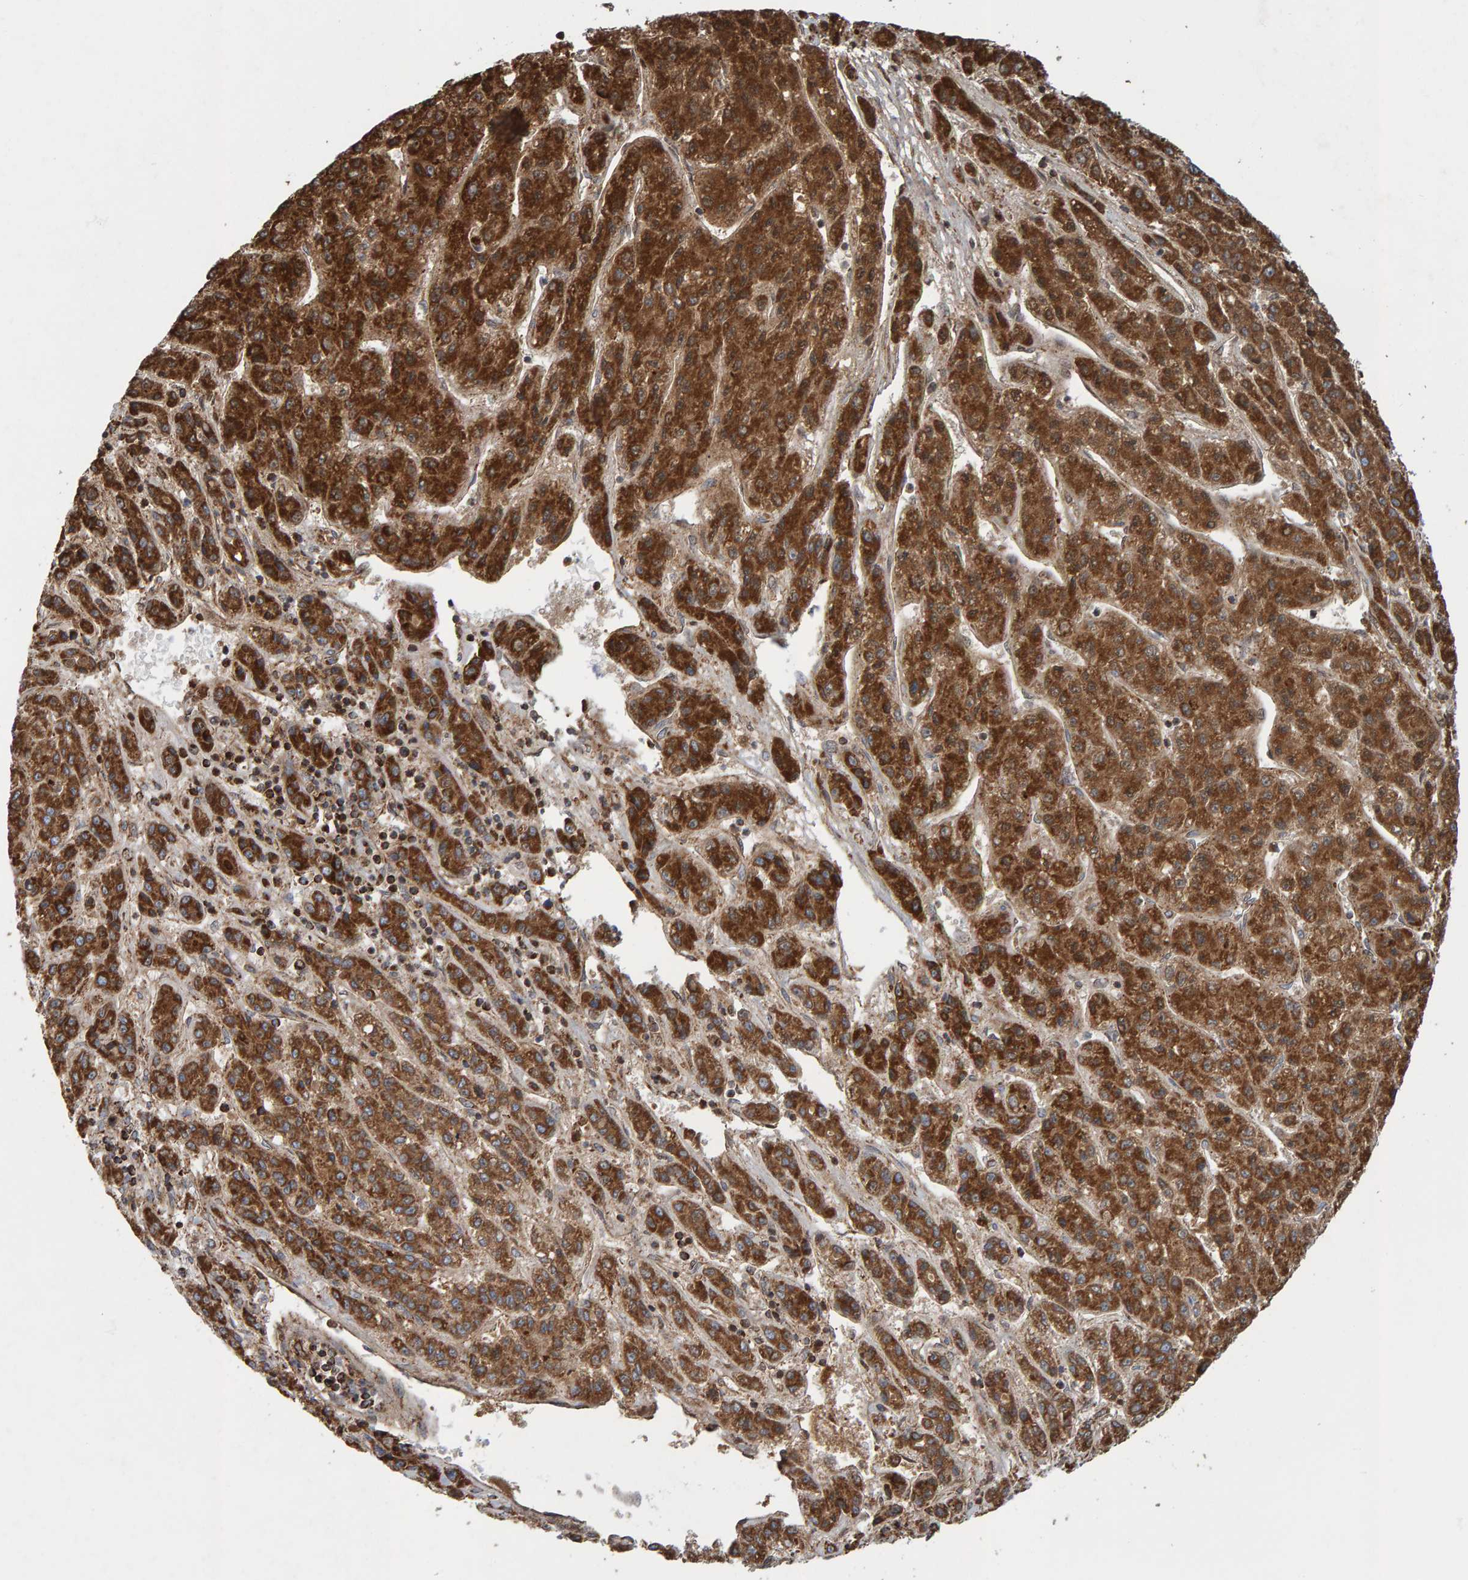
{"staining": {"intensity": "moderate", "quantity": ">75%", "location": "cytoplasmic/membranous"}, "tissue": "liver cancer", "cell_type": "Tumor cells", "image_type": "cancer", "snomed": [{"axis": "morphology", "description": "Carcinoma, Hepatocellular, NOS"}, {"axis": "topography", "description": "Liver"}], "caption": "Immunohistochemistry (IHC) image of human liver hepatocellular carcinoma stained for a protein (brown), which exhibits medium levels of moderate cytoplasmic/membranous staining in approximately >75% of tumor cells.", "gene": "MRPL45", "patient": {"sex": "male", "age": 70}}